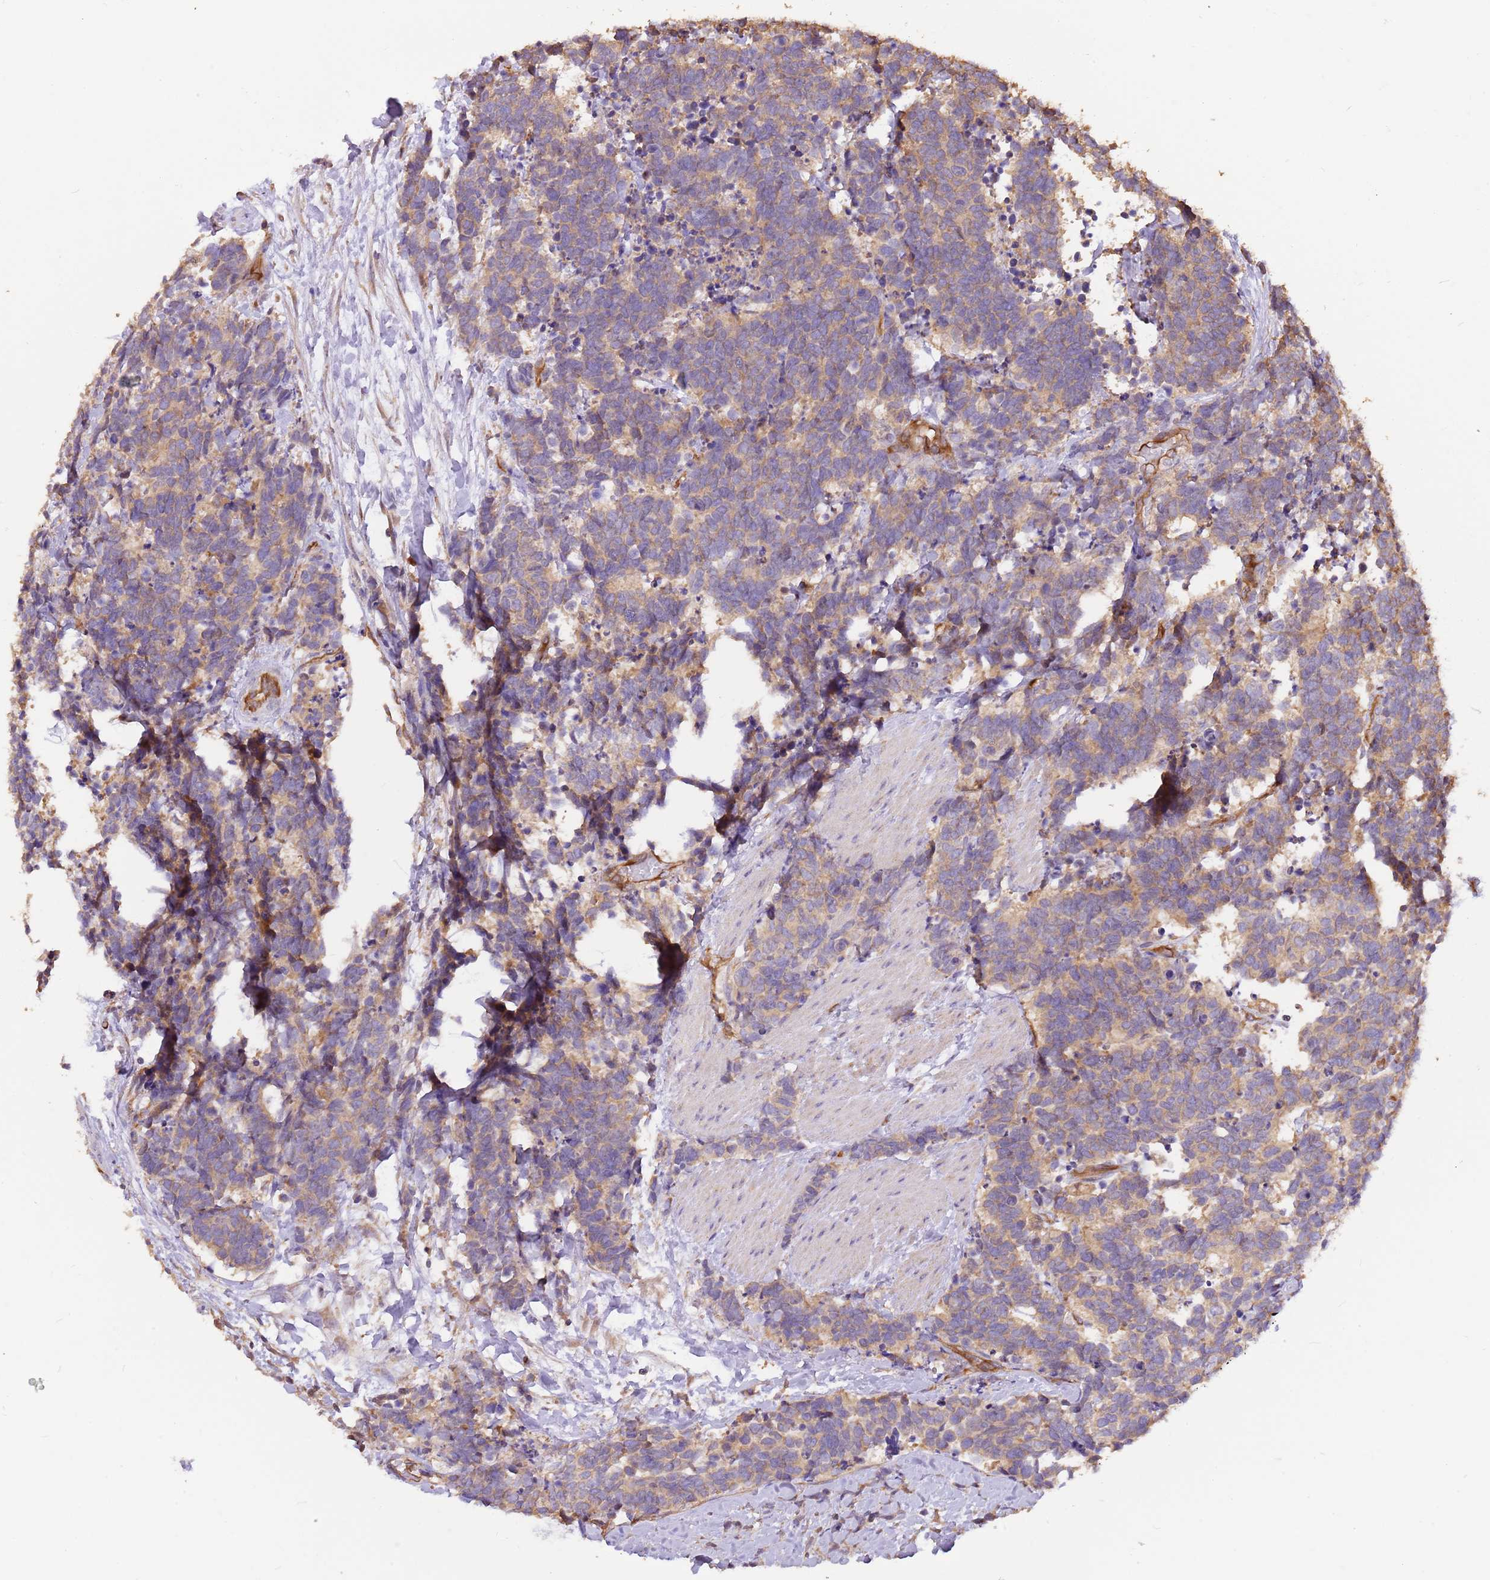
{"staining": {"intensity": "moderate", "quantity": ">75%", "location": "cytoplasmic/membranous"}, "tissue": "carcinoid", "cell_type": "Tumor cells", "image_type": "cancer", "snomed": [{"axis": "morphology", "description": "Carcinoma, NOS"}, {"axis": "morphology", "description": "Carcinoid, malignant, NOS"}, {"axis": "topography", "description": "Prostate"}], "caption": "Moderate cytoplasmic/membranous staining is seen in approximately >75% of tumor cells in malignant carcinoid.", "gene": "DOCK9", "patient": {"sex": "male", "age": 57}}